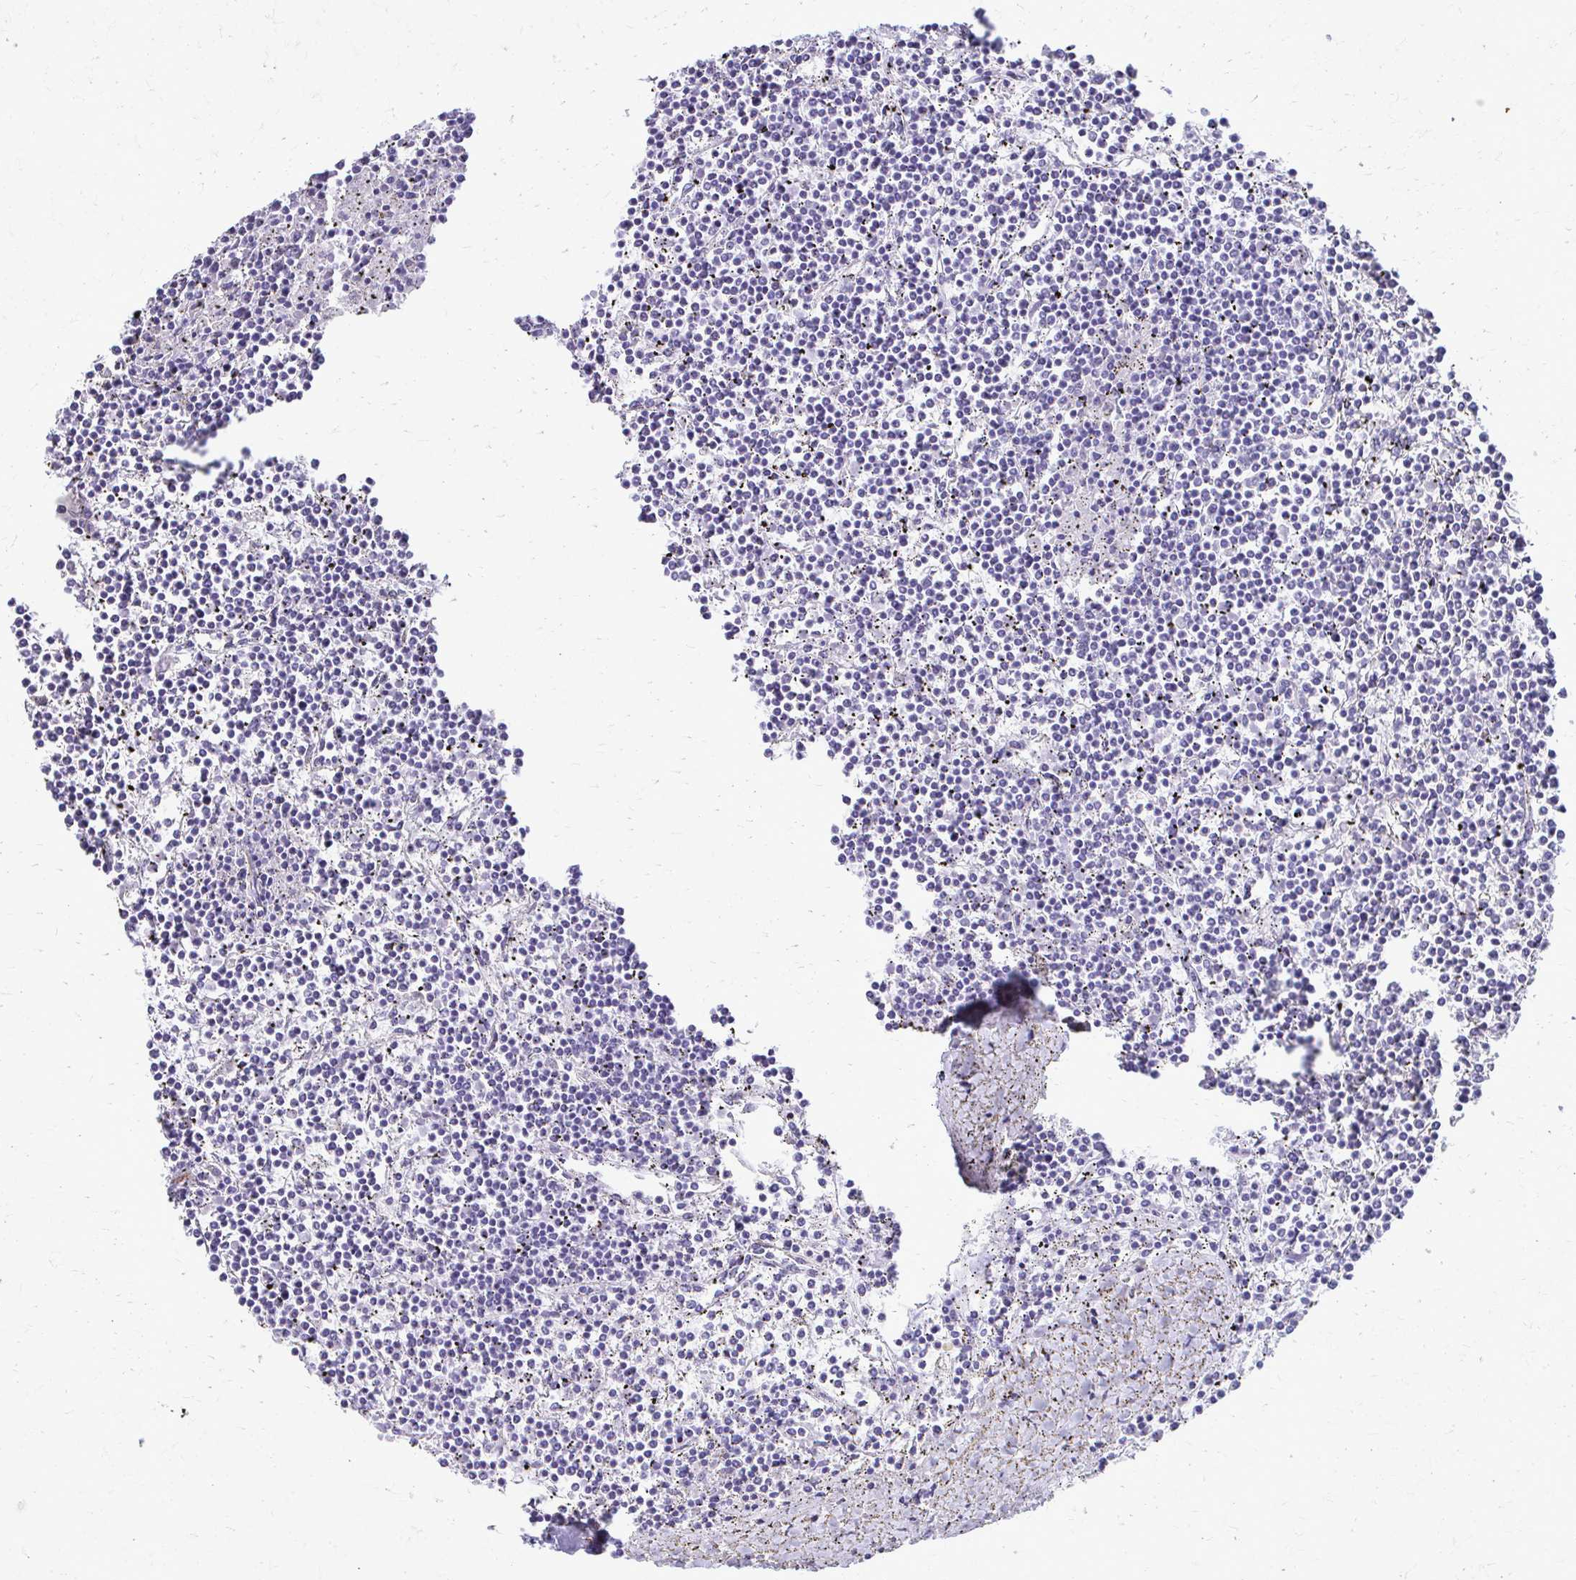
{"staining": {"intensity": "negative", "quantity": "none", "location": "none"}, "tissue": "lymphoma", "cell_type": "Tumor cells", "image_type": "cancer", "snomed": [{"axis": "morphology", "description": "Malignant lymphoma, non-Hodgkin's type, Low grade"}, {"axis": "topography", "description": "Spleen"}], "caption": "Micrograph shows no significant protein positivity in tumor cells of lymphoma.", "gene": "TRIM6", "patient": {"sex": "female", "age": 19}}